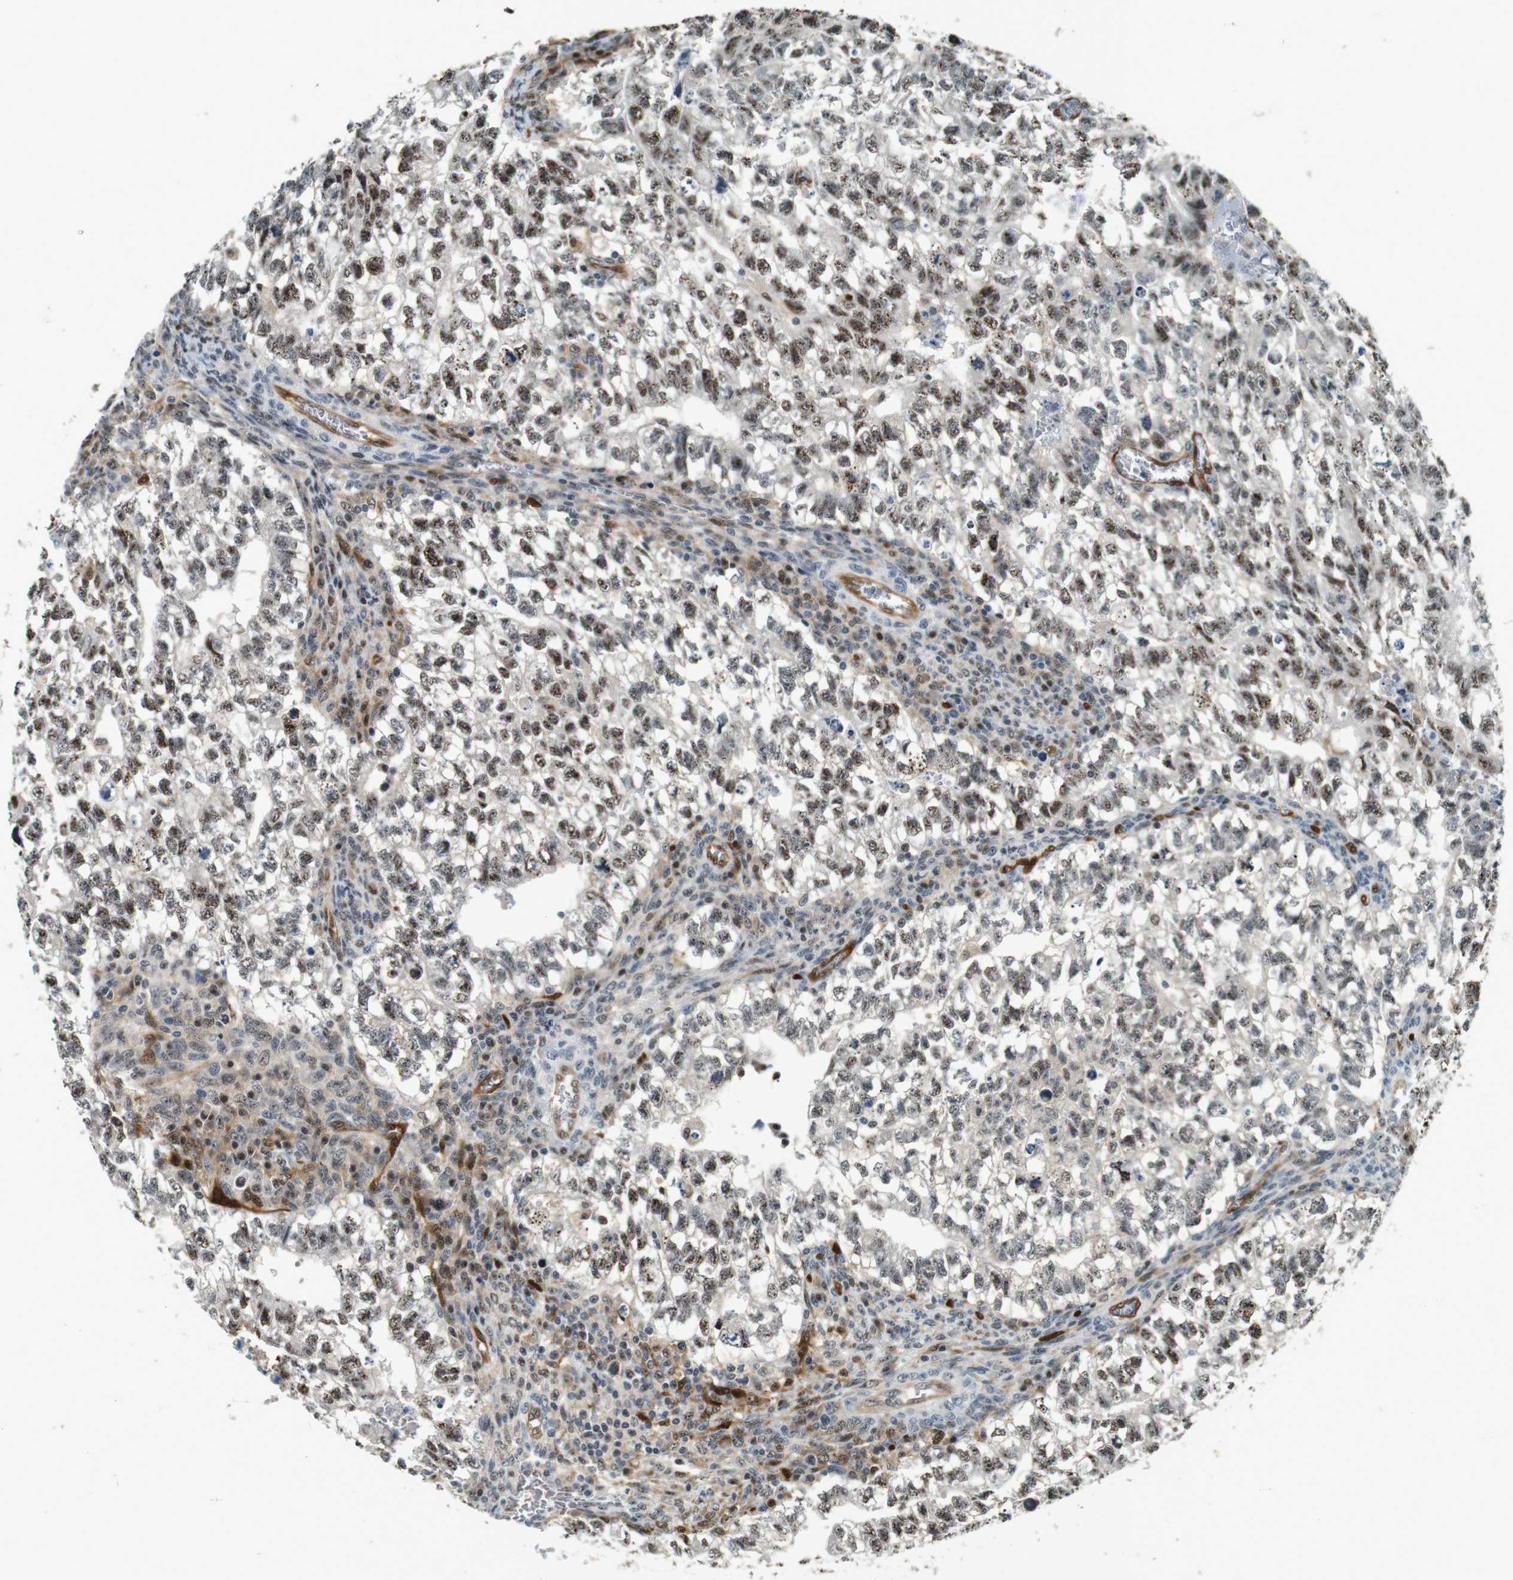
{"staining": {"intensity": "moderate", "quantity": ">75%", "location": "nuclear"}, "tissue": "testis cancer", "cell_type": "Tumor cells", "image_type": "cancer", "snomed": [{"axis": "morphology", "description": "Seminoma, NOS"}, {"axis": "morphology", "description": "Carcinoma, Embryonal, NOS"}, {"axis": "topography", "description": "Testis"}], "caption": "Moderate nuclear protein staining is identified in about >75% of tumor cells in testis cancer (seminoma).", "gene": "LXN", "patient": {"sex": "male", "age": 38}}